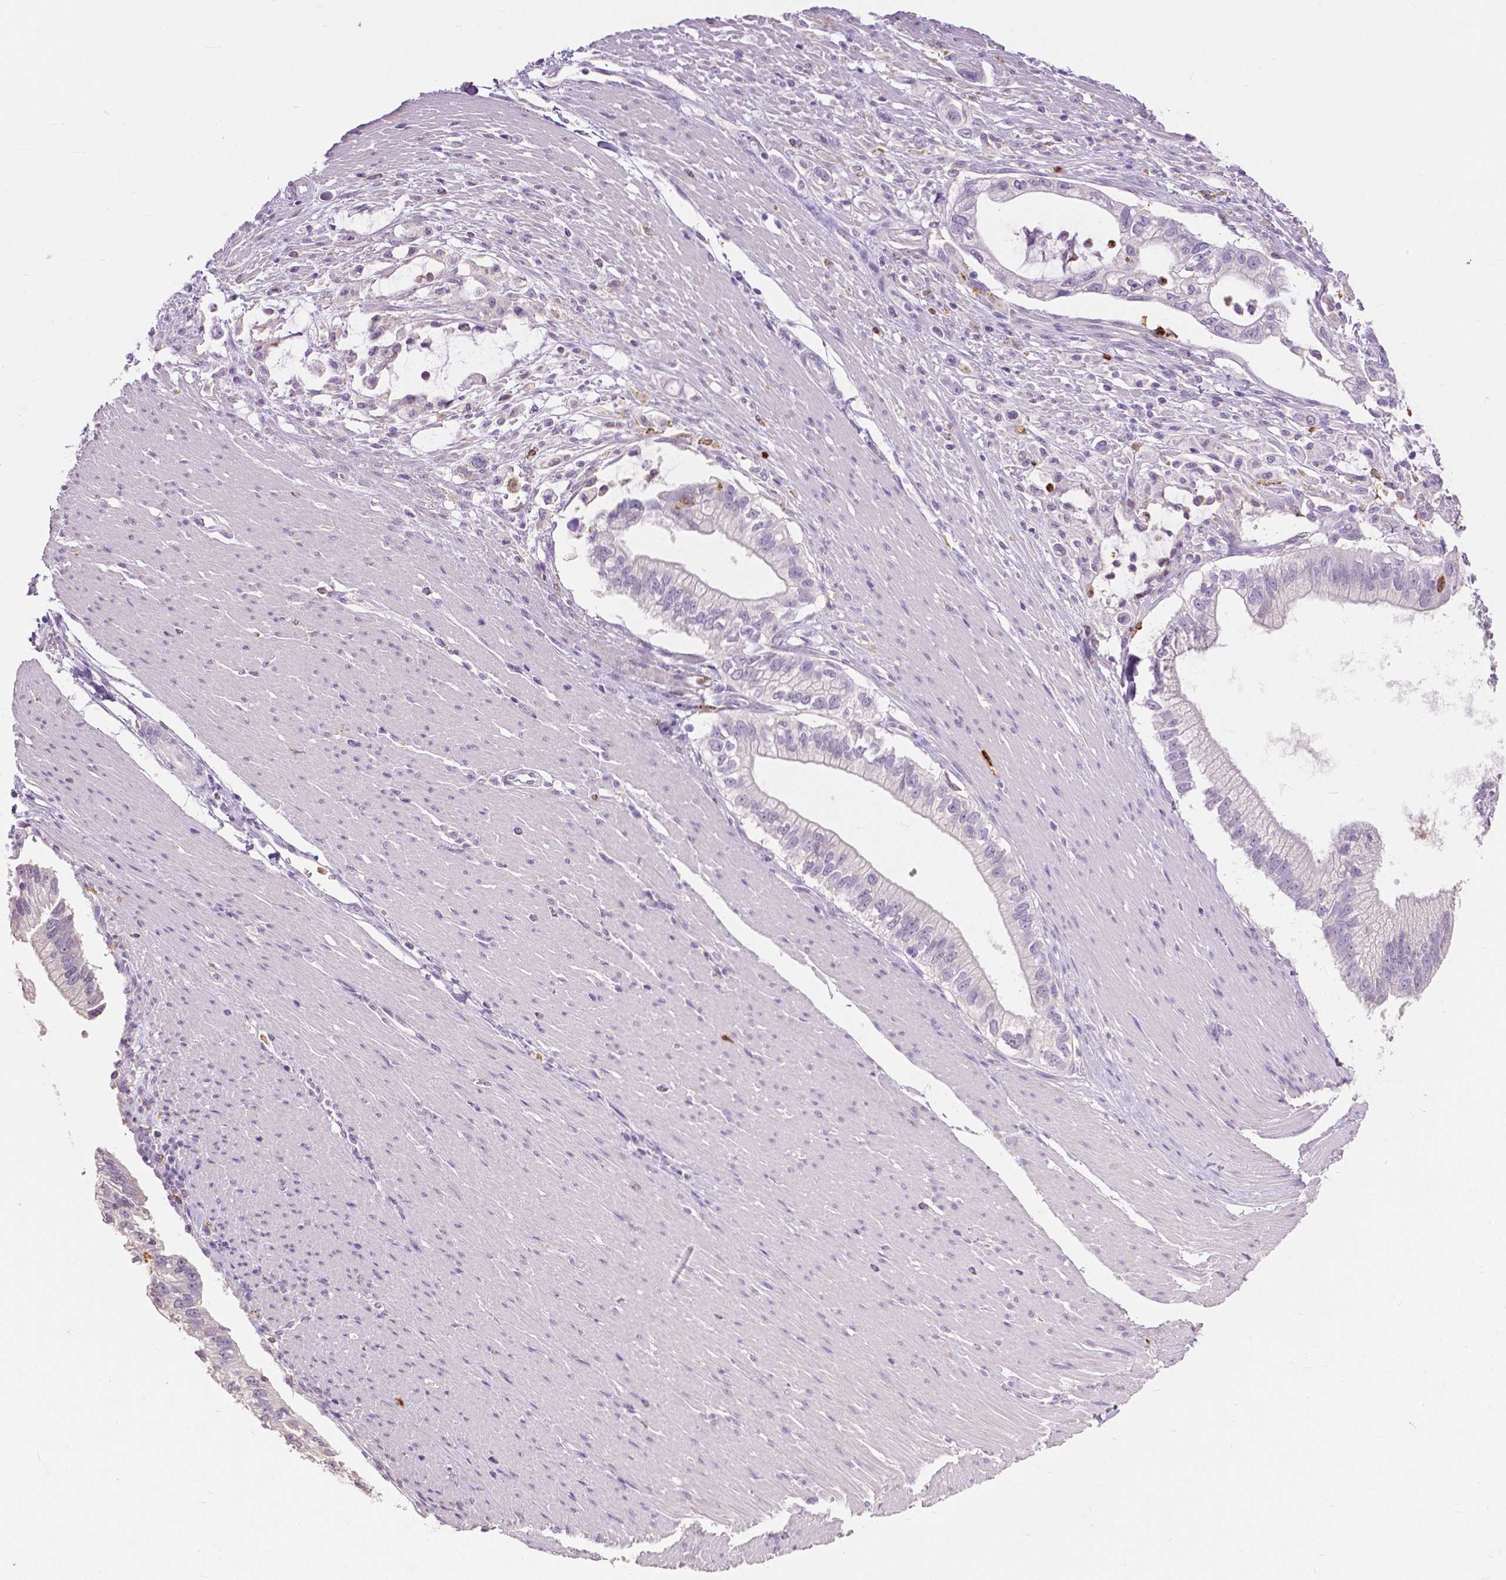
{"staining": {"intensity": "negative", "quantity": "none", "location": "none"}, "tissue": "pancreatic cancer", "cell_type": "Tumor cells", "image_type": "cancer", "snomed": [{"axis": "morphology", "description": "Adenocarcinoma, NOS"}, {"axis": "topography", "description": "Pancreas"}], "caption": "A high-resolution micrograph shows immunohistochemistry (IHC) staining of pancreatic cancer (adenocarcinoma), which shows no significant positivity in tumor cells.", "gene": "CXCR2", "patient": {"sex": "male", "age": 70}}